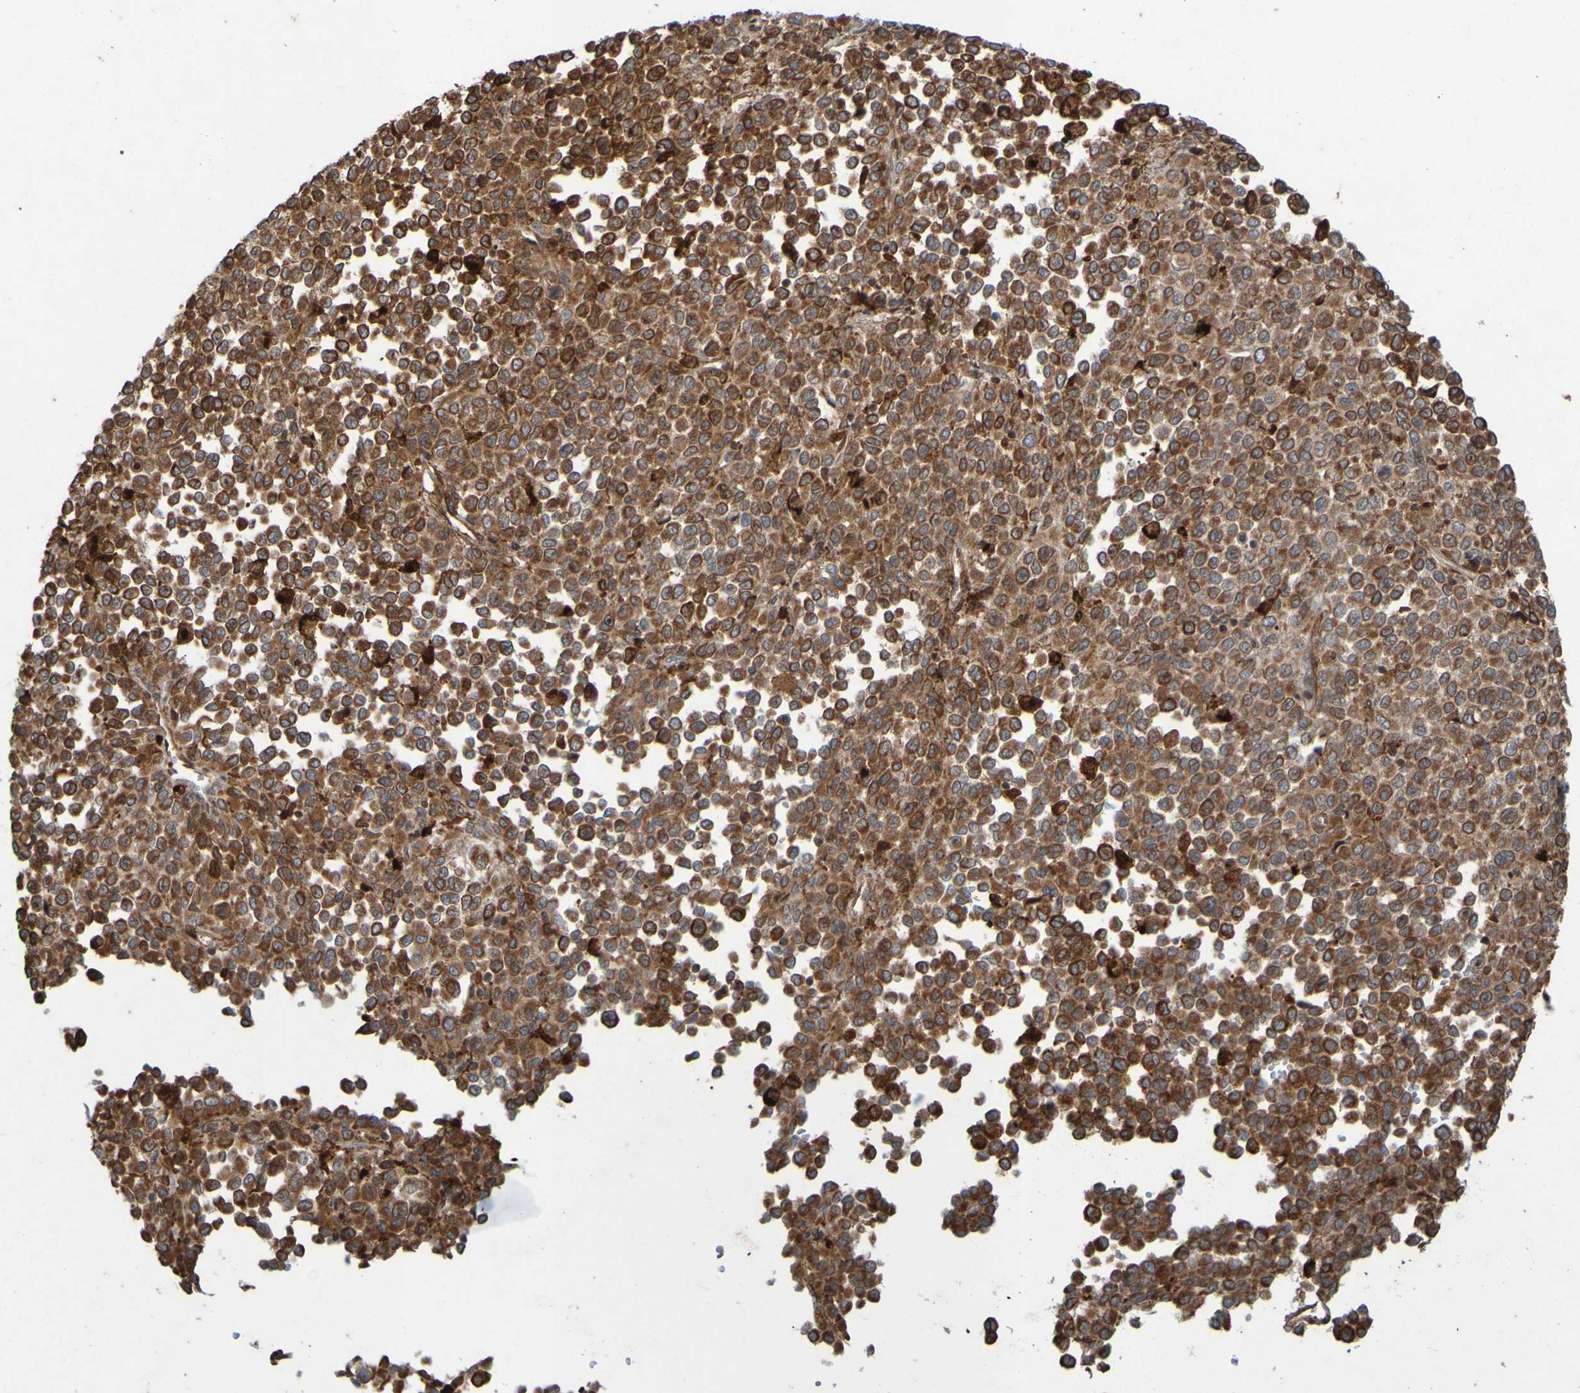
{"staining": {"intensity": "moderate", "quantity": ">75%", "location": "cytoplasmic/membranous"}, "tissue": "melanoma", "cell_type": "Tumor cells", "image_type": "cancer", "snomed": [{"axis": "morphology", "description": "Malignant melanoma, Metastatic site"}, {"axis": "topography", "description": "Pancreas"}], "caption": "High-magnification brightfield microscopy of malignant melanoma (metastatic site) stained with DAB (brown) and counterstained with hematoxylin (blue). tumor cells exhibit moderate cytoplasmic/membranous positivity is seen in about>75% of cells.", "gene": "GUCY1A1", "patient": {"sex": "female", "age": 30}}